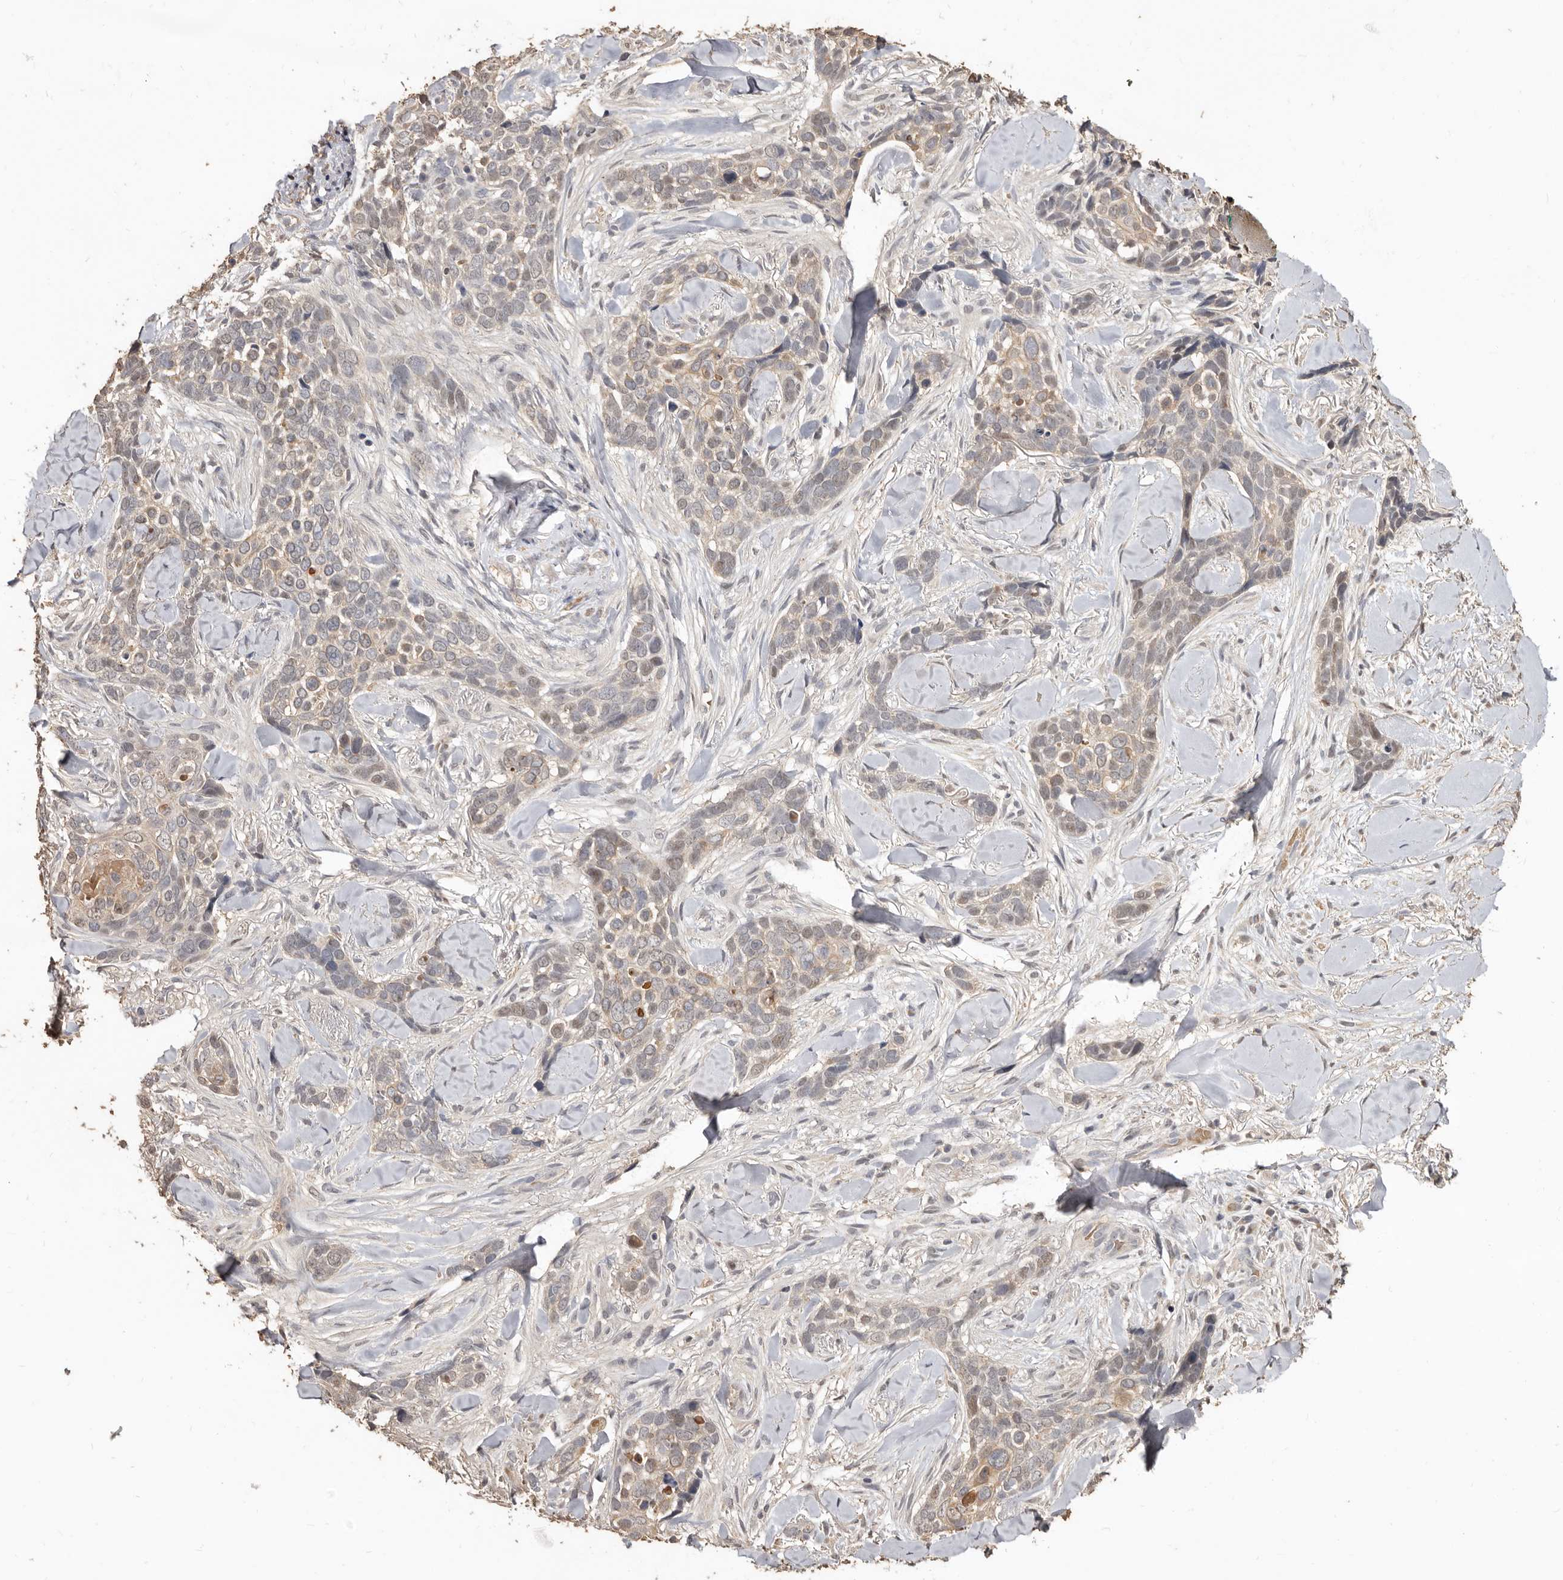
{"staining": {"intensity": "negative", "quantity": "none", "location": "none"}, "tissue": "skin cancer", "cell_type": "Tumor cells", "image_type": "cancer", "snomed": [{"axis": "morphology", "description": "Basal cell carcinoma"}, {"axis": "topography", "description": "Skin"}], "caption": "There is no significant expression in tumor cells of skin cancer.", "gene": "INAVA", "patient": {"sex": "female", "age": 82}}